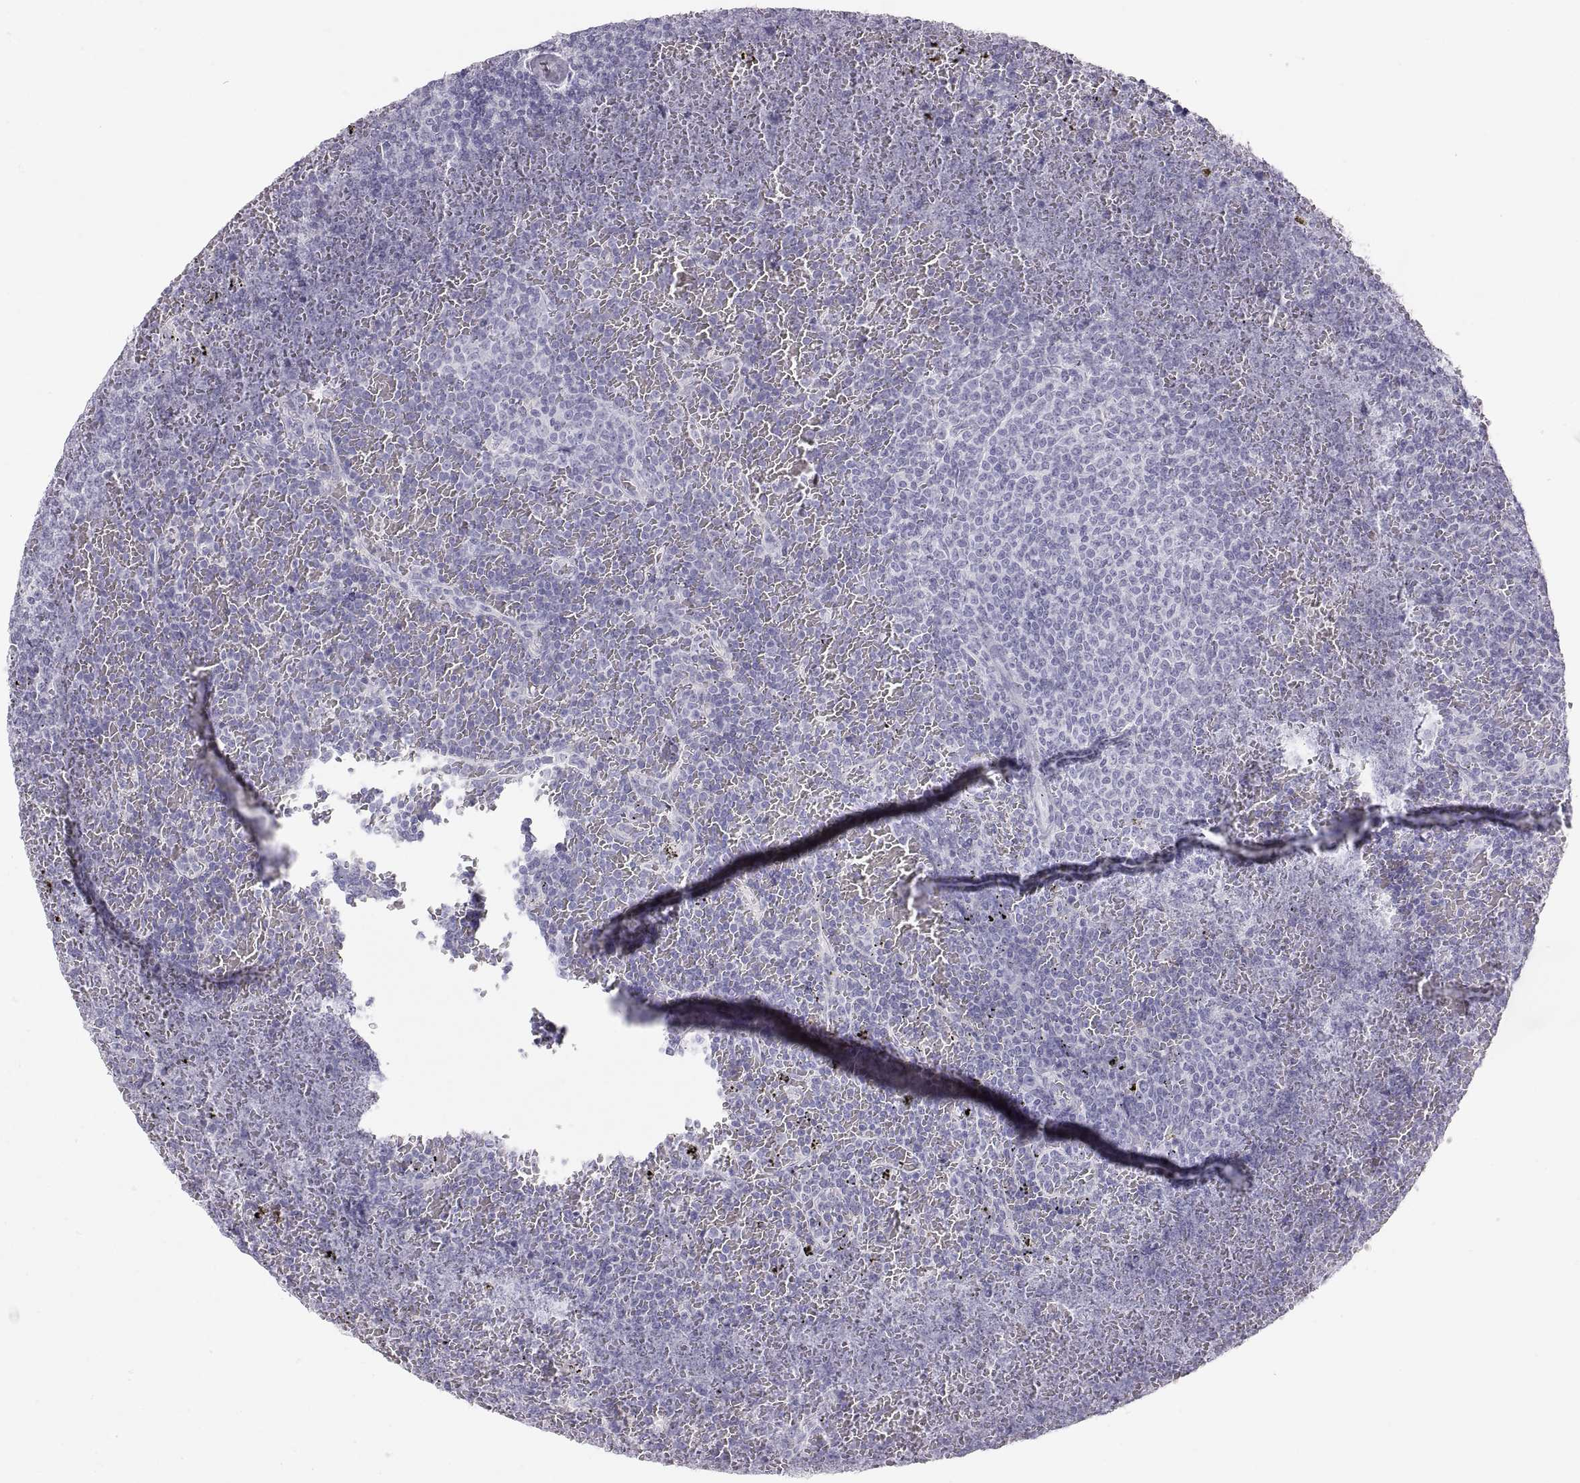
{"staining": {"intensity": "negative", "quantity": "none", "location": "none"}, "tissue": "lymphoma", "cell_type": "Tumor cells", "image_type": "cancer", "snomed": [{"axis": "morphology", "description": "Malignant lymphoma, non-Hodgkin's type, Low grade"}, {"axis": "topography", "description": "Spleen"}], "caption": "Lymphoma stained for a protein using immunohistochemistry (IHC) exhibits no staining tumor cells.", "gene": "SEMG1", "patient": {"sex": "female", "age": 77}}